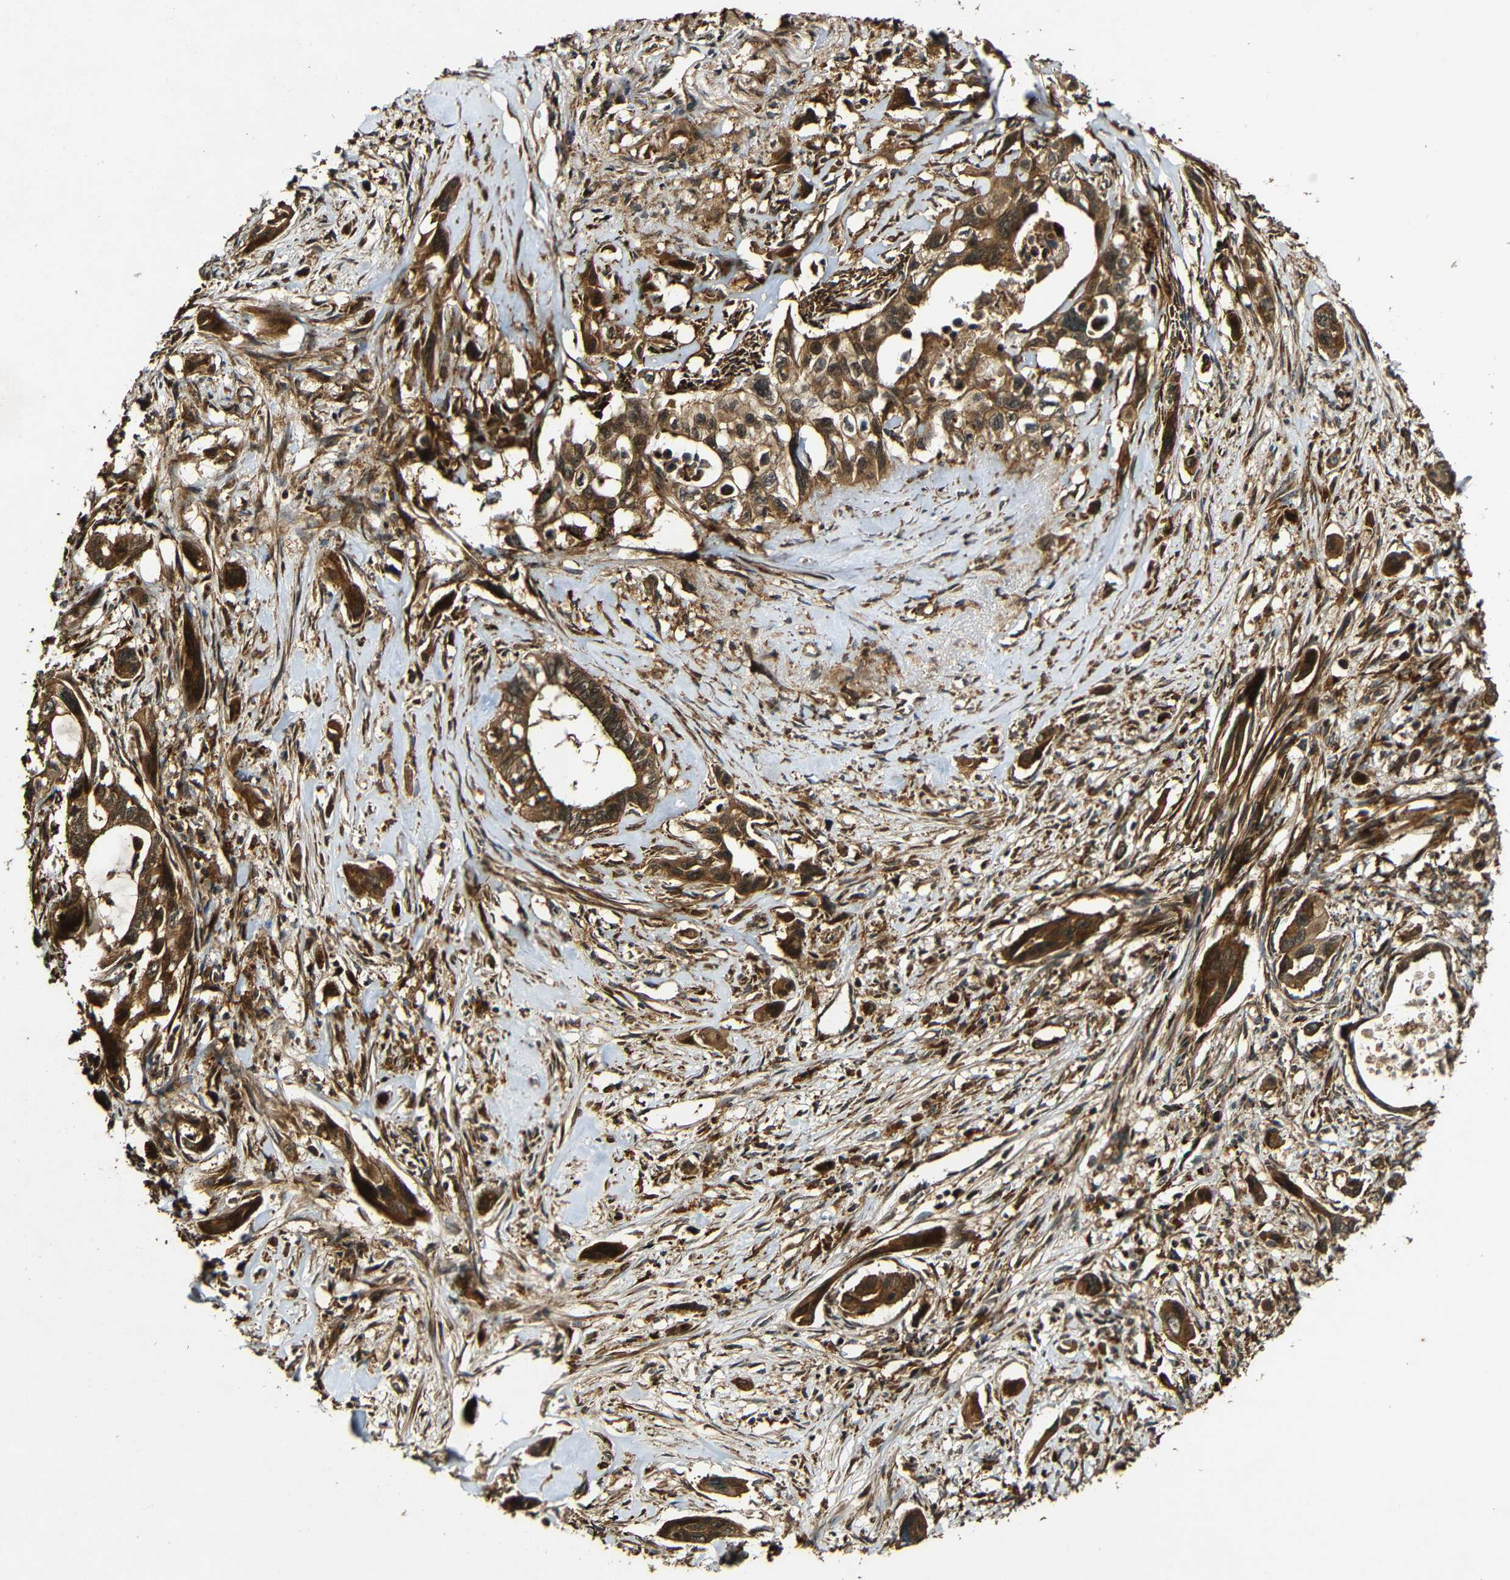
{"staining": {"intensity": "strong", "quantity": ">75%", "location": "cytoplasmic/membranous"}, "tissue": "pancreatic cancer", "cell_type": "Tumor cells", "image_type": "cancer", "snomed": [{"axis": "morphology", "description": "Adenocarcinoma, NOS"}, {"axis": "topography", "description": "Pancreas"}], "caption": "DAB (3,3'-diaminobenzidine) immunohistochemical staining of adenocarcinoma (pancreatic) reveals strong cytoplasmic/membranous protein staining in about >75% of tumor cells. (DAB (3,3'-diaminobenzidine) = brown stain, brightfield microscopy at high magnification).", "gene": "CASP8", "patient": {"sex": "male", "age": 73}}